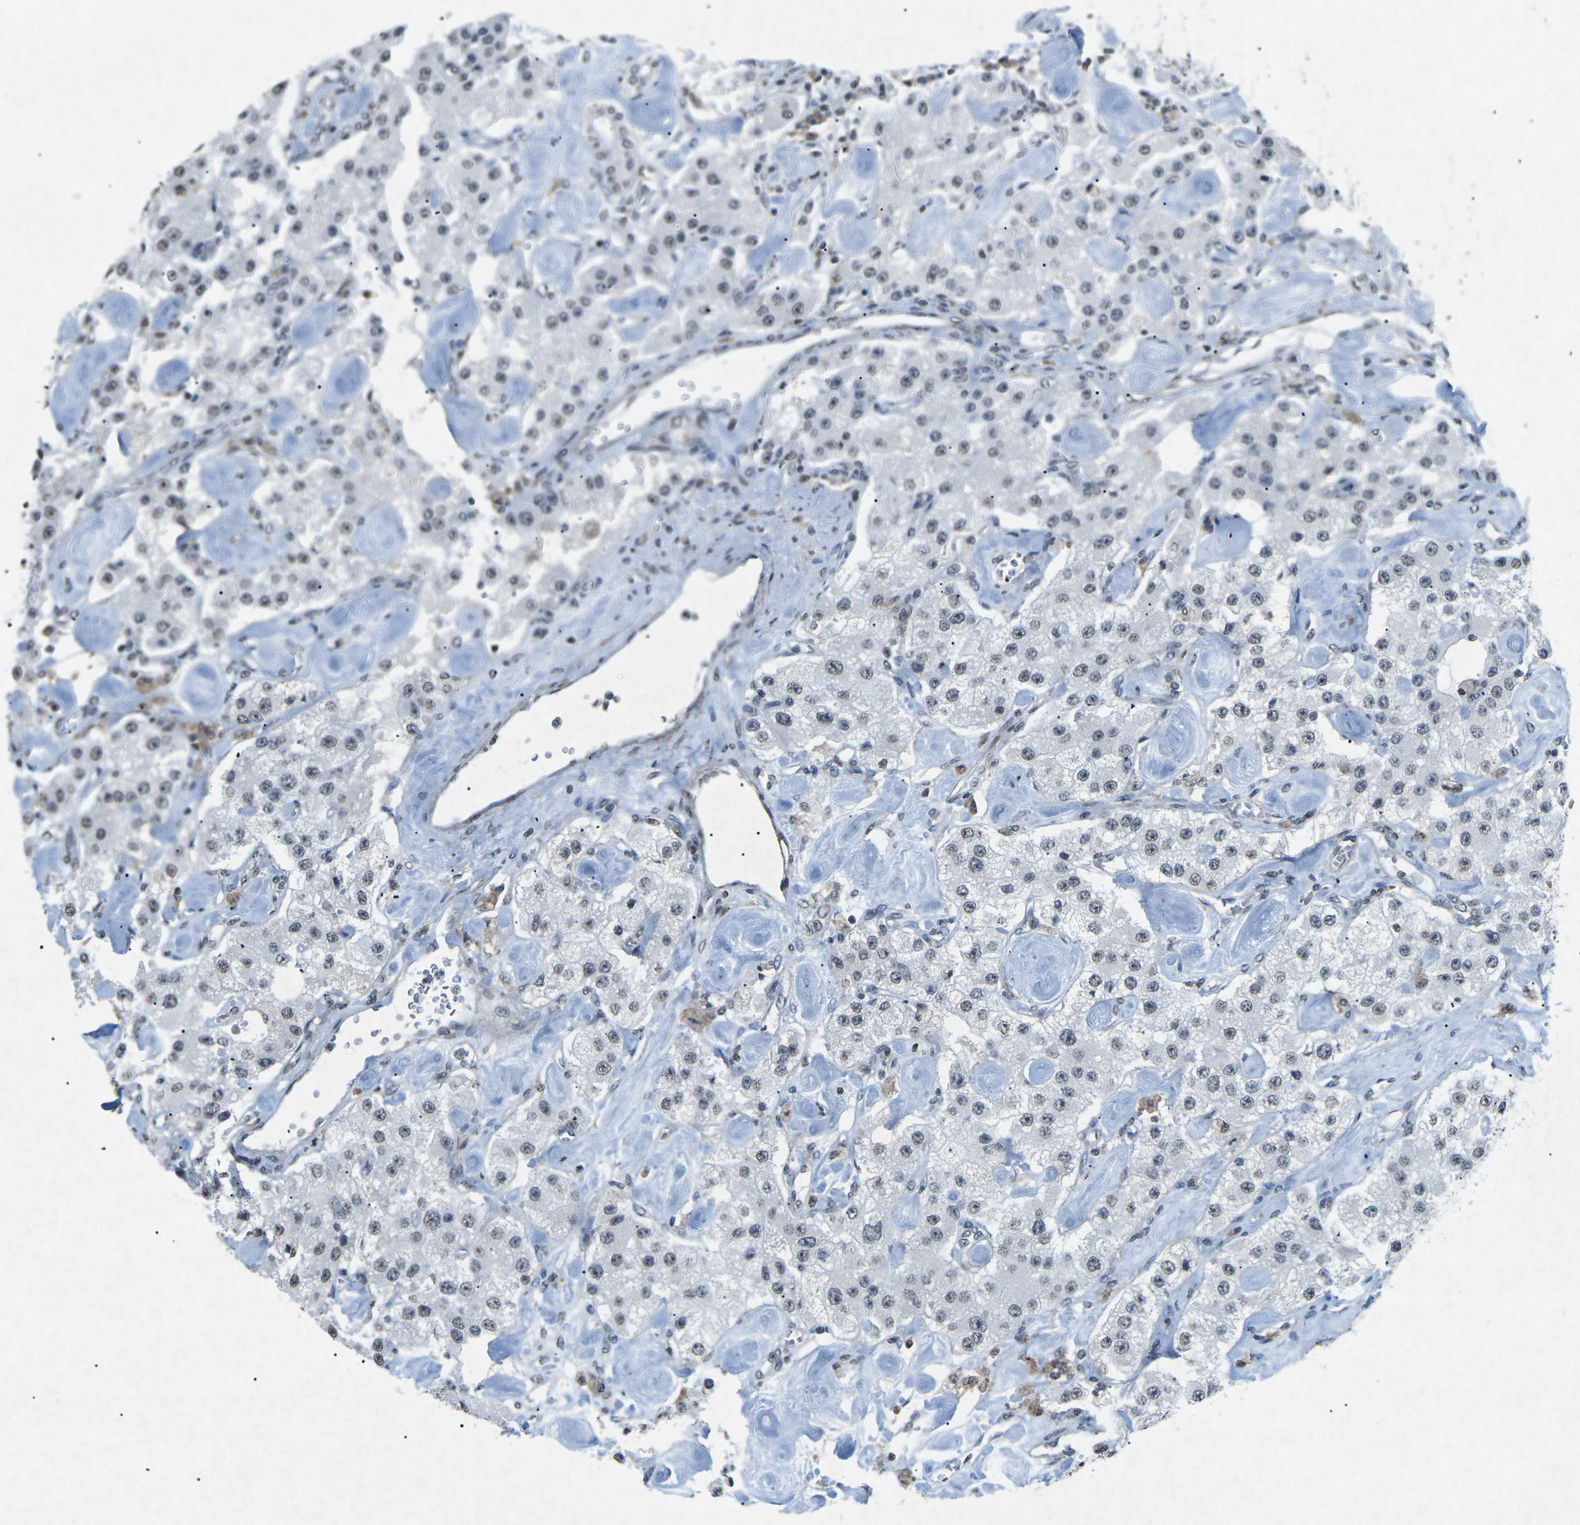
{"staining": {"intensity": "weak", "quantity": "25%-75%", "location": "nuclear"}, "tissue": "carcinoid", "cell_type": "Tumor cells", "image_type": "cancer", "snomed": [{"axis": "morphology", "description": "Carcinoid, malignant, NOS"}, {"axis": "topography", "description": "Pancreas"}], "caption": "Approximately 25%-75% of tumor cells in carcinoid reveal weak nuclear protein staining as visualized by brown immunohistochemical staining.", "gene": "TFR2", "patient": {"sex": "male", "age": 41}}